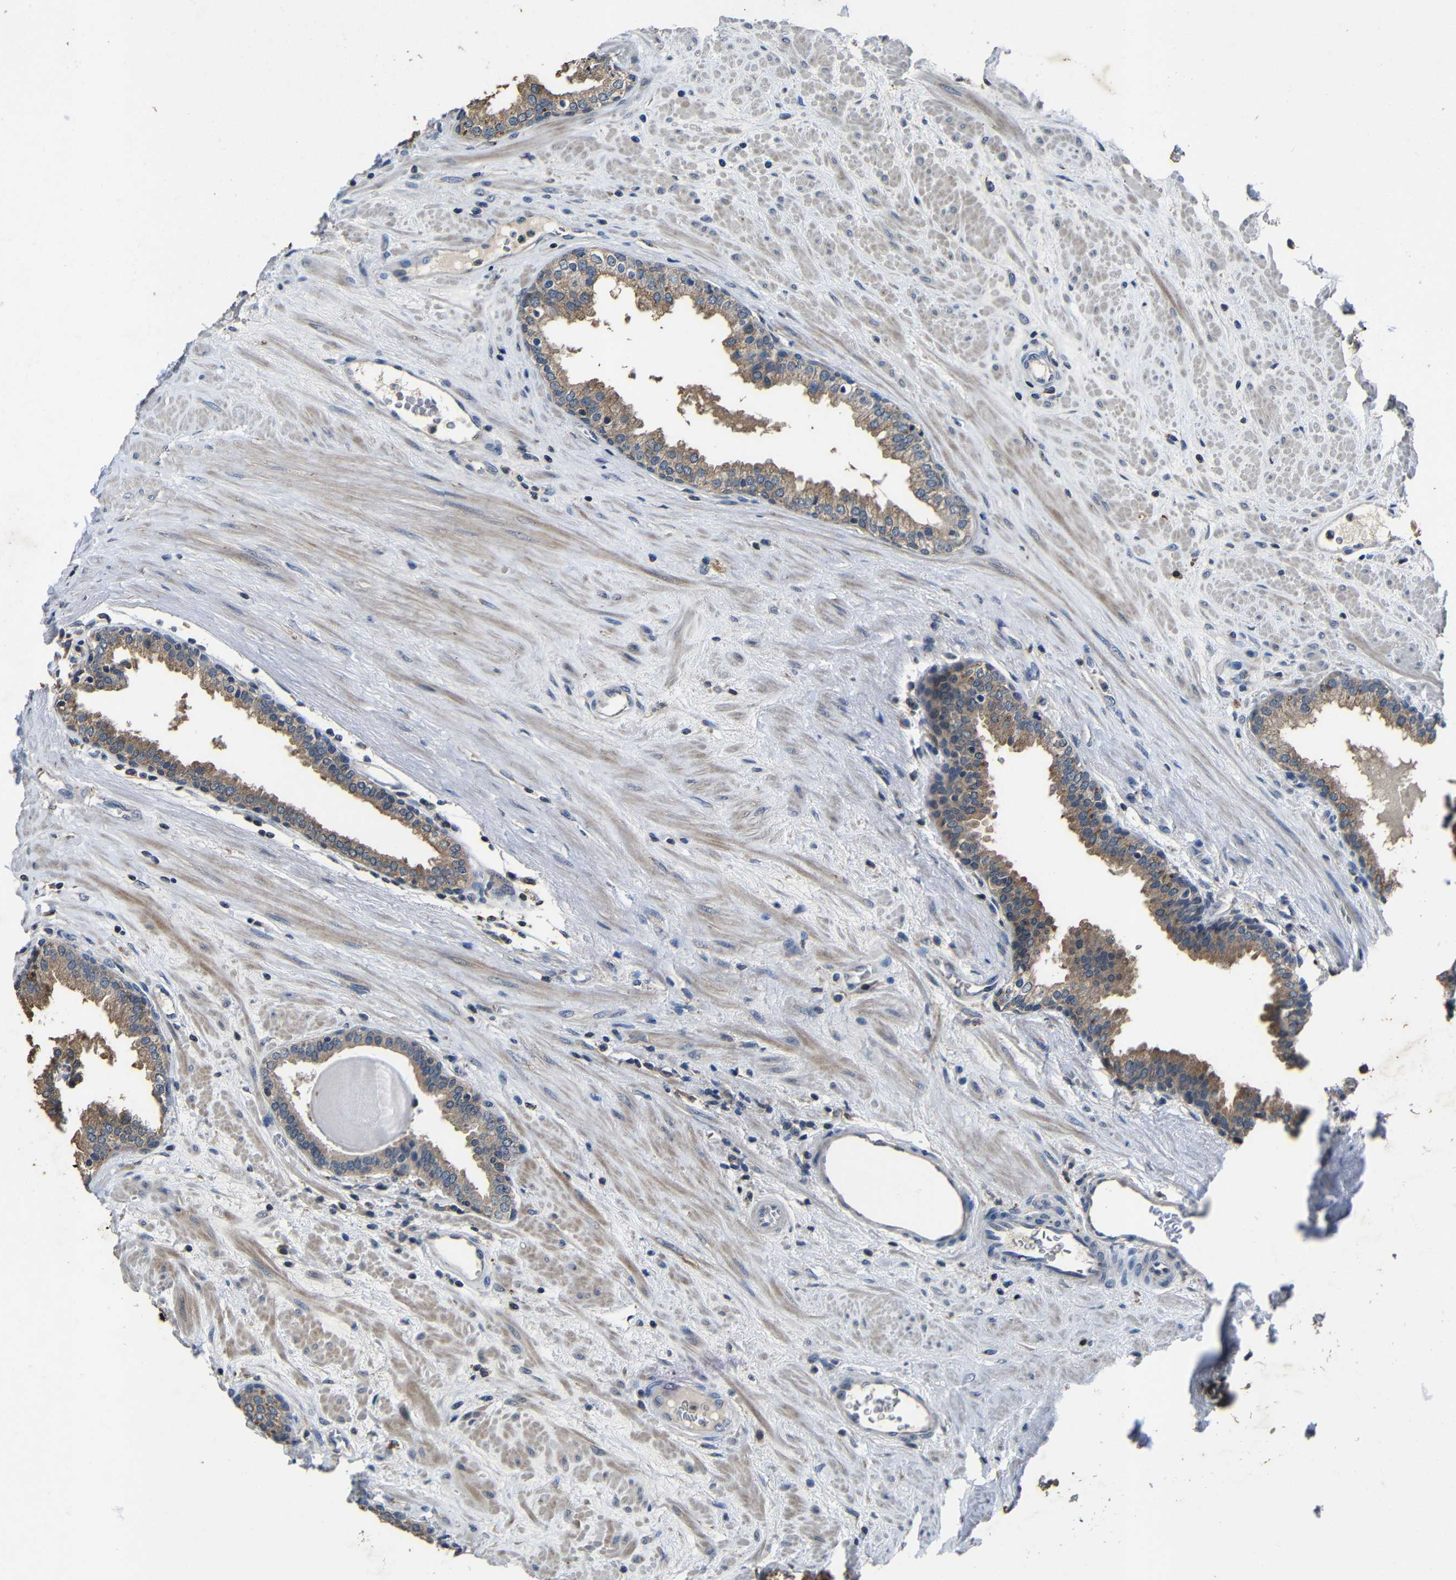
{"staining": {"intensity": "moderate", "quantity": ">75%", "location": "cytoplasmic/membranous"}, "tissue": "prostate", "cell_type": "Glandular cells", "image_type": "normal", "snomed": [{"axis": "morphology", "description": "Normal tissue, NOS"}, {"axis": "topography", "description": "Prostate"}], "caption": "Moderate cytoplasmic/membranous expression is present in about >75% of glandular cells in normal prostate. The staining was performed using DAB, with brown indicating positive protein expression. Nuclei are stained blue with hematoxylin.", "gene": "C6orf89", "patient": {"sex": "male", "age": 51}}